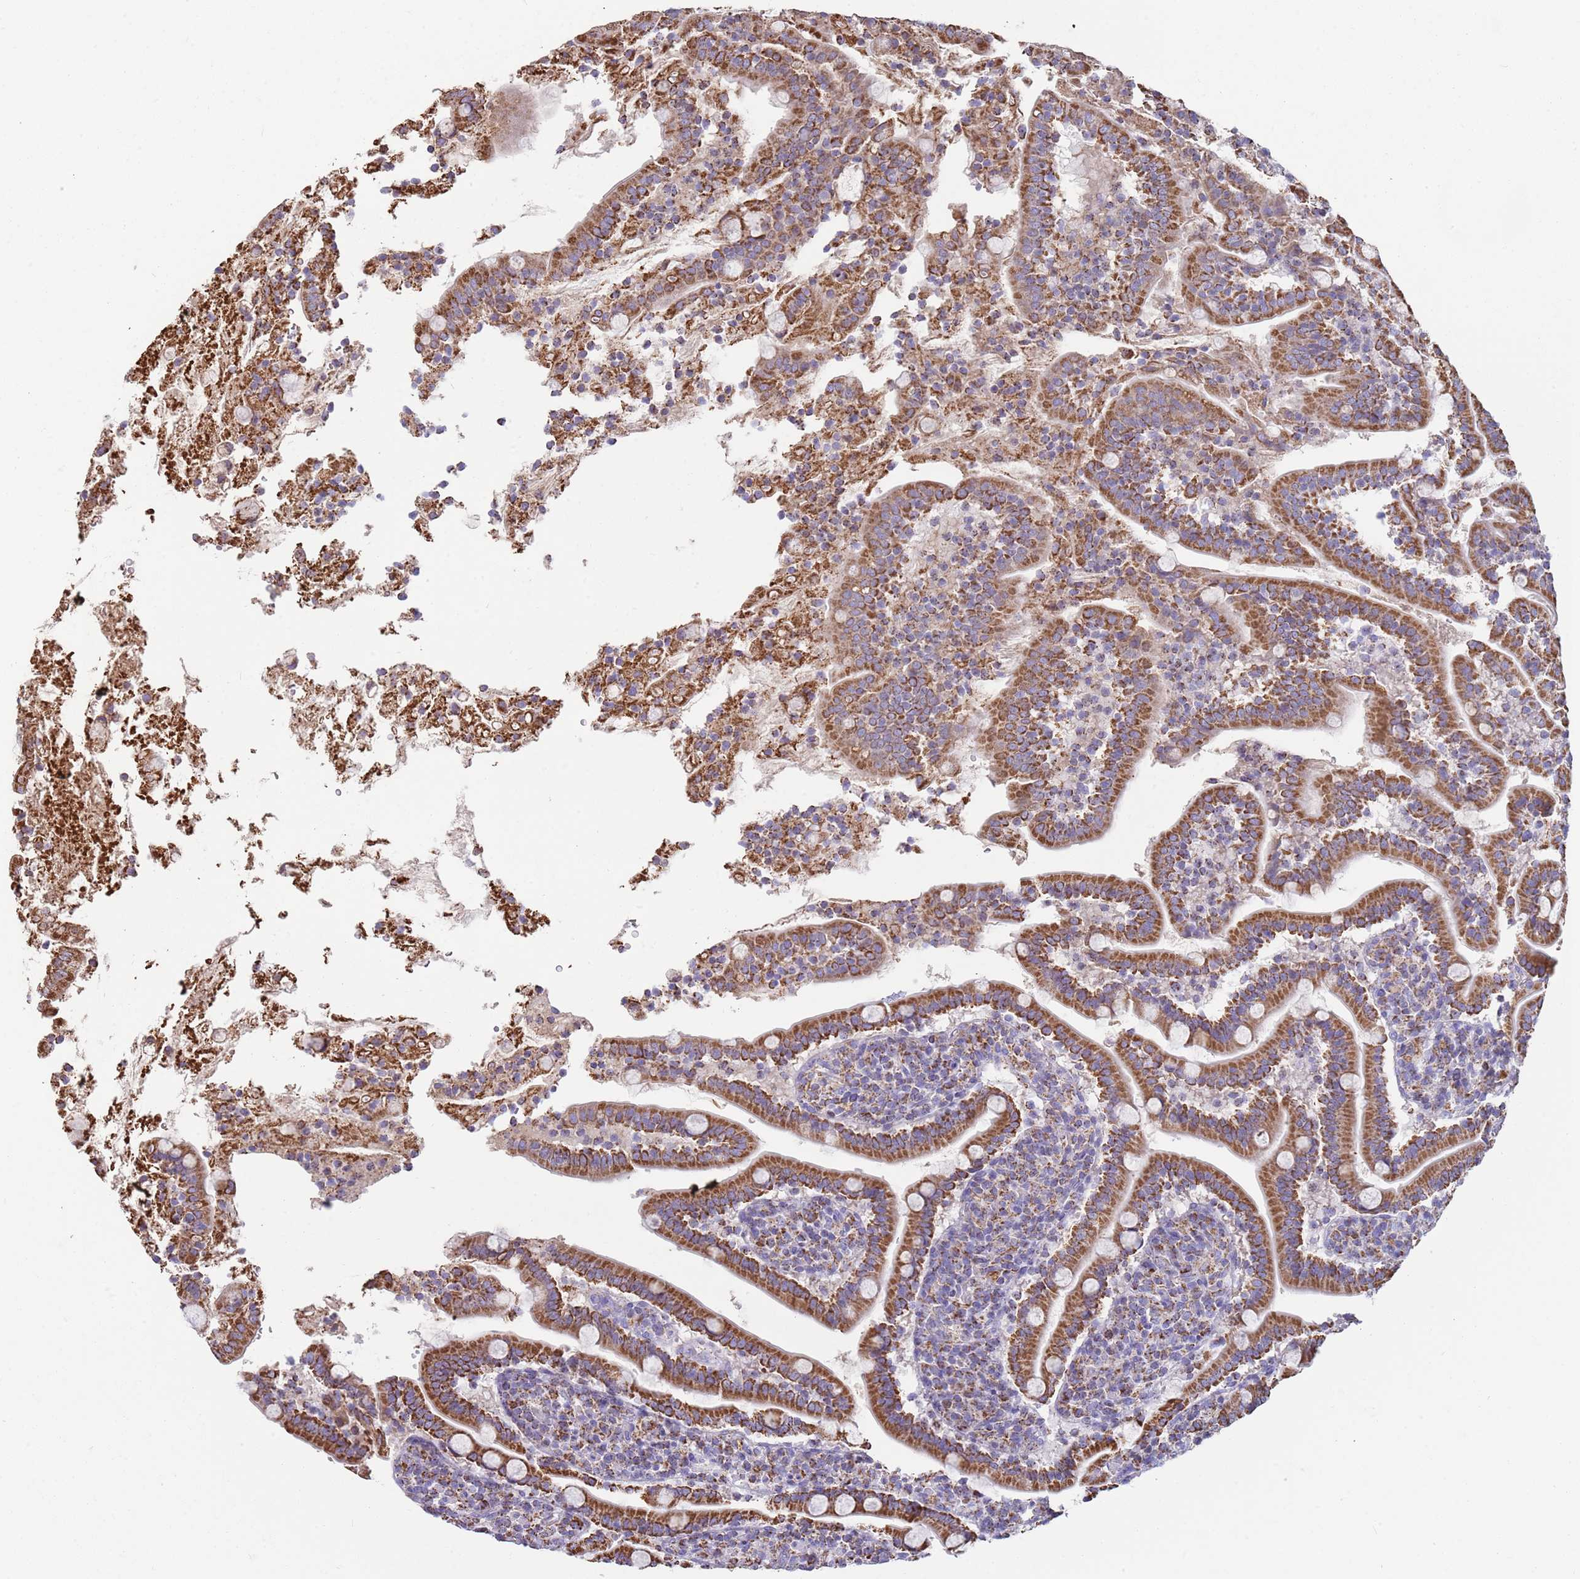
{"staining": {"intensity": "strong", "quantity": ">75%", "location": "cytoplasmic/membranous"}, "tissue": "duodenum", "cell_type": "Glandular cells", "image_type": "normal", "snomed": [{"axis": "morphology", "description": "Normal tissue, NOS"}, {"axis": "topography", "description": "Duodenum"}], "caption": "The immunohistochemical stain highlights strong cytoplasmic/membranous staining in glandular cells of normal duodenum. The protein of interest is stained brown, and the nuclei are stained in blue (DAB (3,3'-diaminobenzidine) IHC with brightfield microscopy, high magnification).", "gene": "TTLL1", "patient": {"sex": "male", "age": 35}}